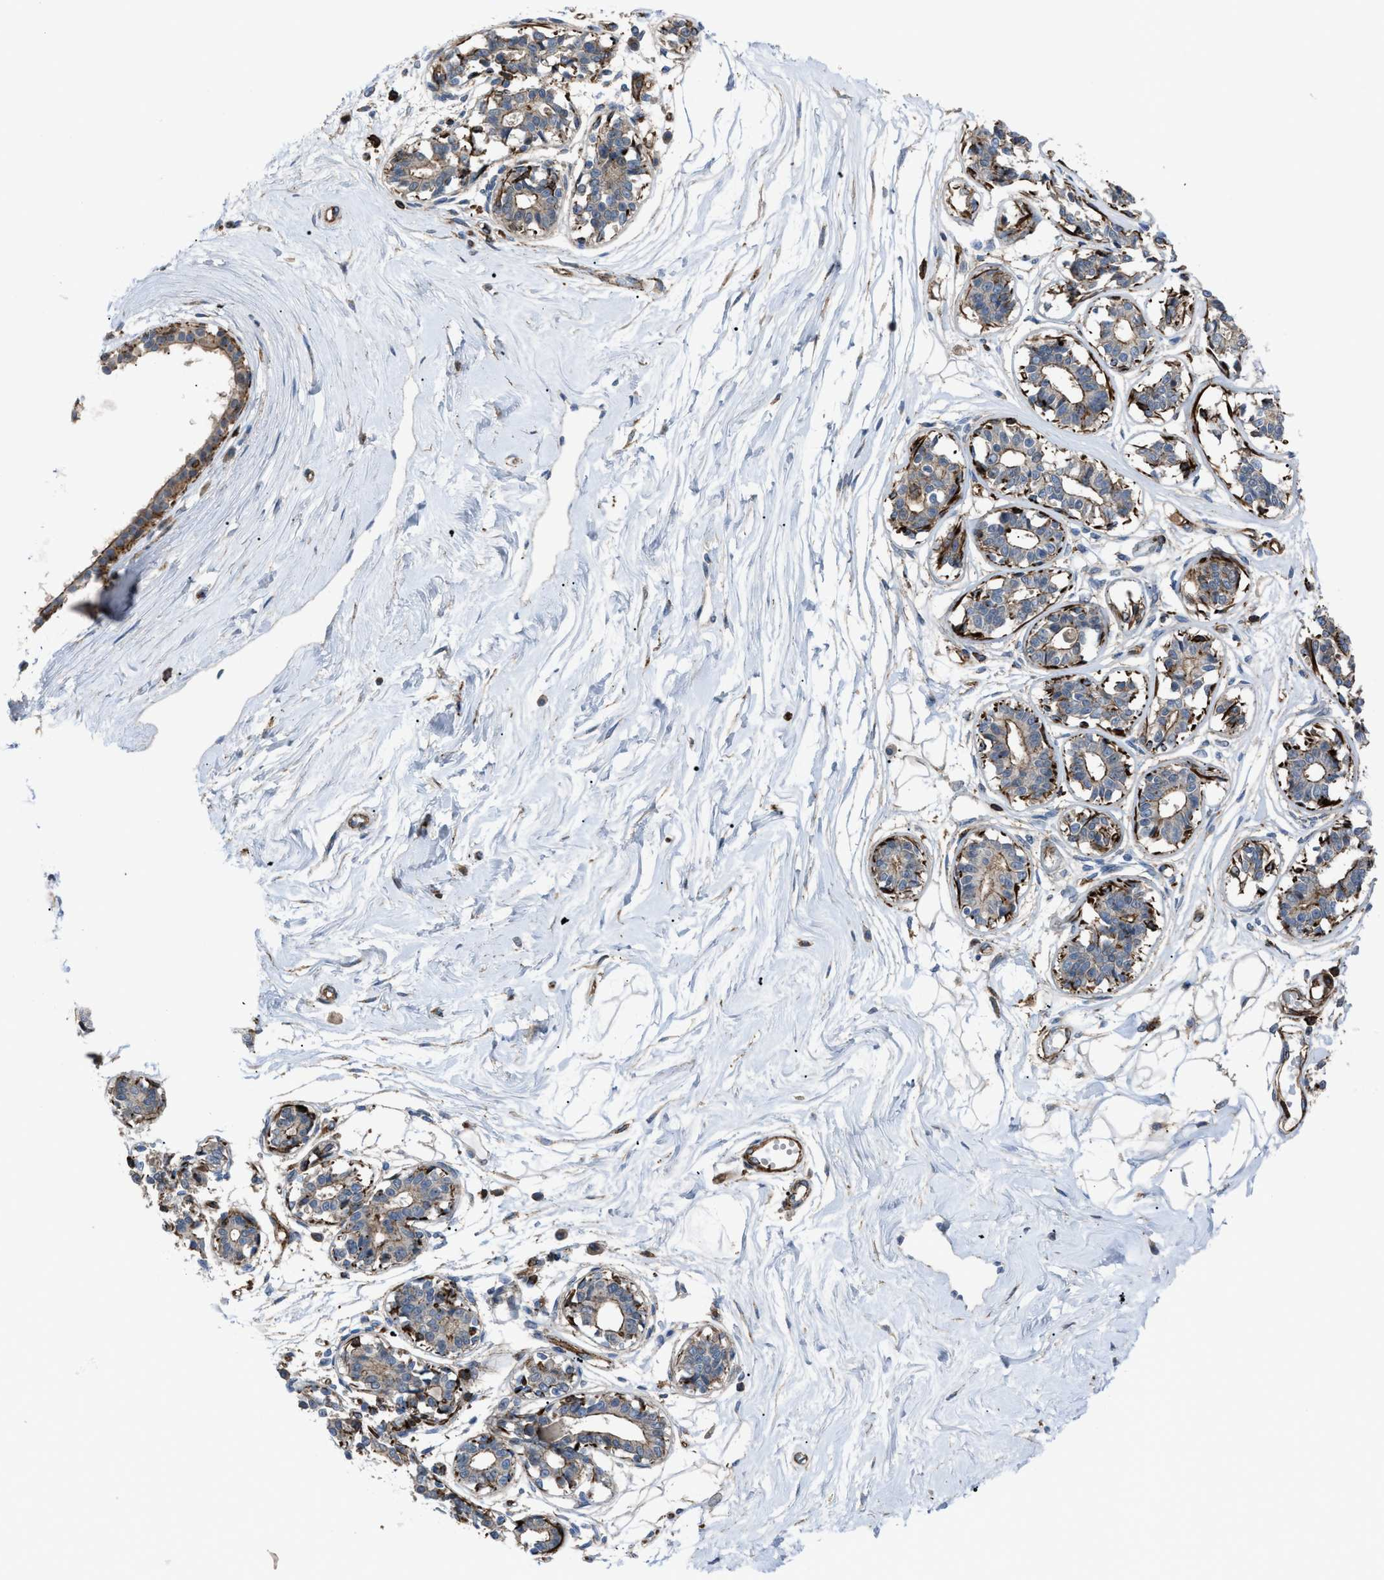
{"staining": {"intensity": "weak", "quantity": ">75%", "location": "cytoplasmic/membranous"}, "tissue": "breast", "cell_type": "Adipocytes", "image_type": "normal", "snomed": [{"axis": "morphology", "description": "Normal tissue, NOS"}, {"axis": "topography", "description": "Breast"}], "caption": "Immunohistochemical staining of benign human breast demonstrates low levels of weak cytoplasmic/membranous positivity in about >75% of adipocytes. (brown staining indicates protein expression, while blue staining denotes nuclei).", "gene": "AGPAT2", "patient": {"sex": "female", "age": 45}}